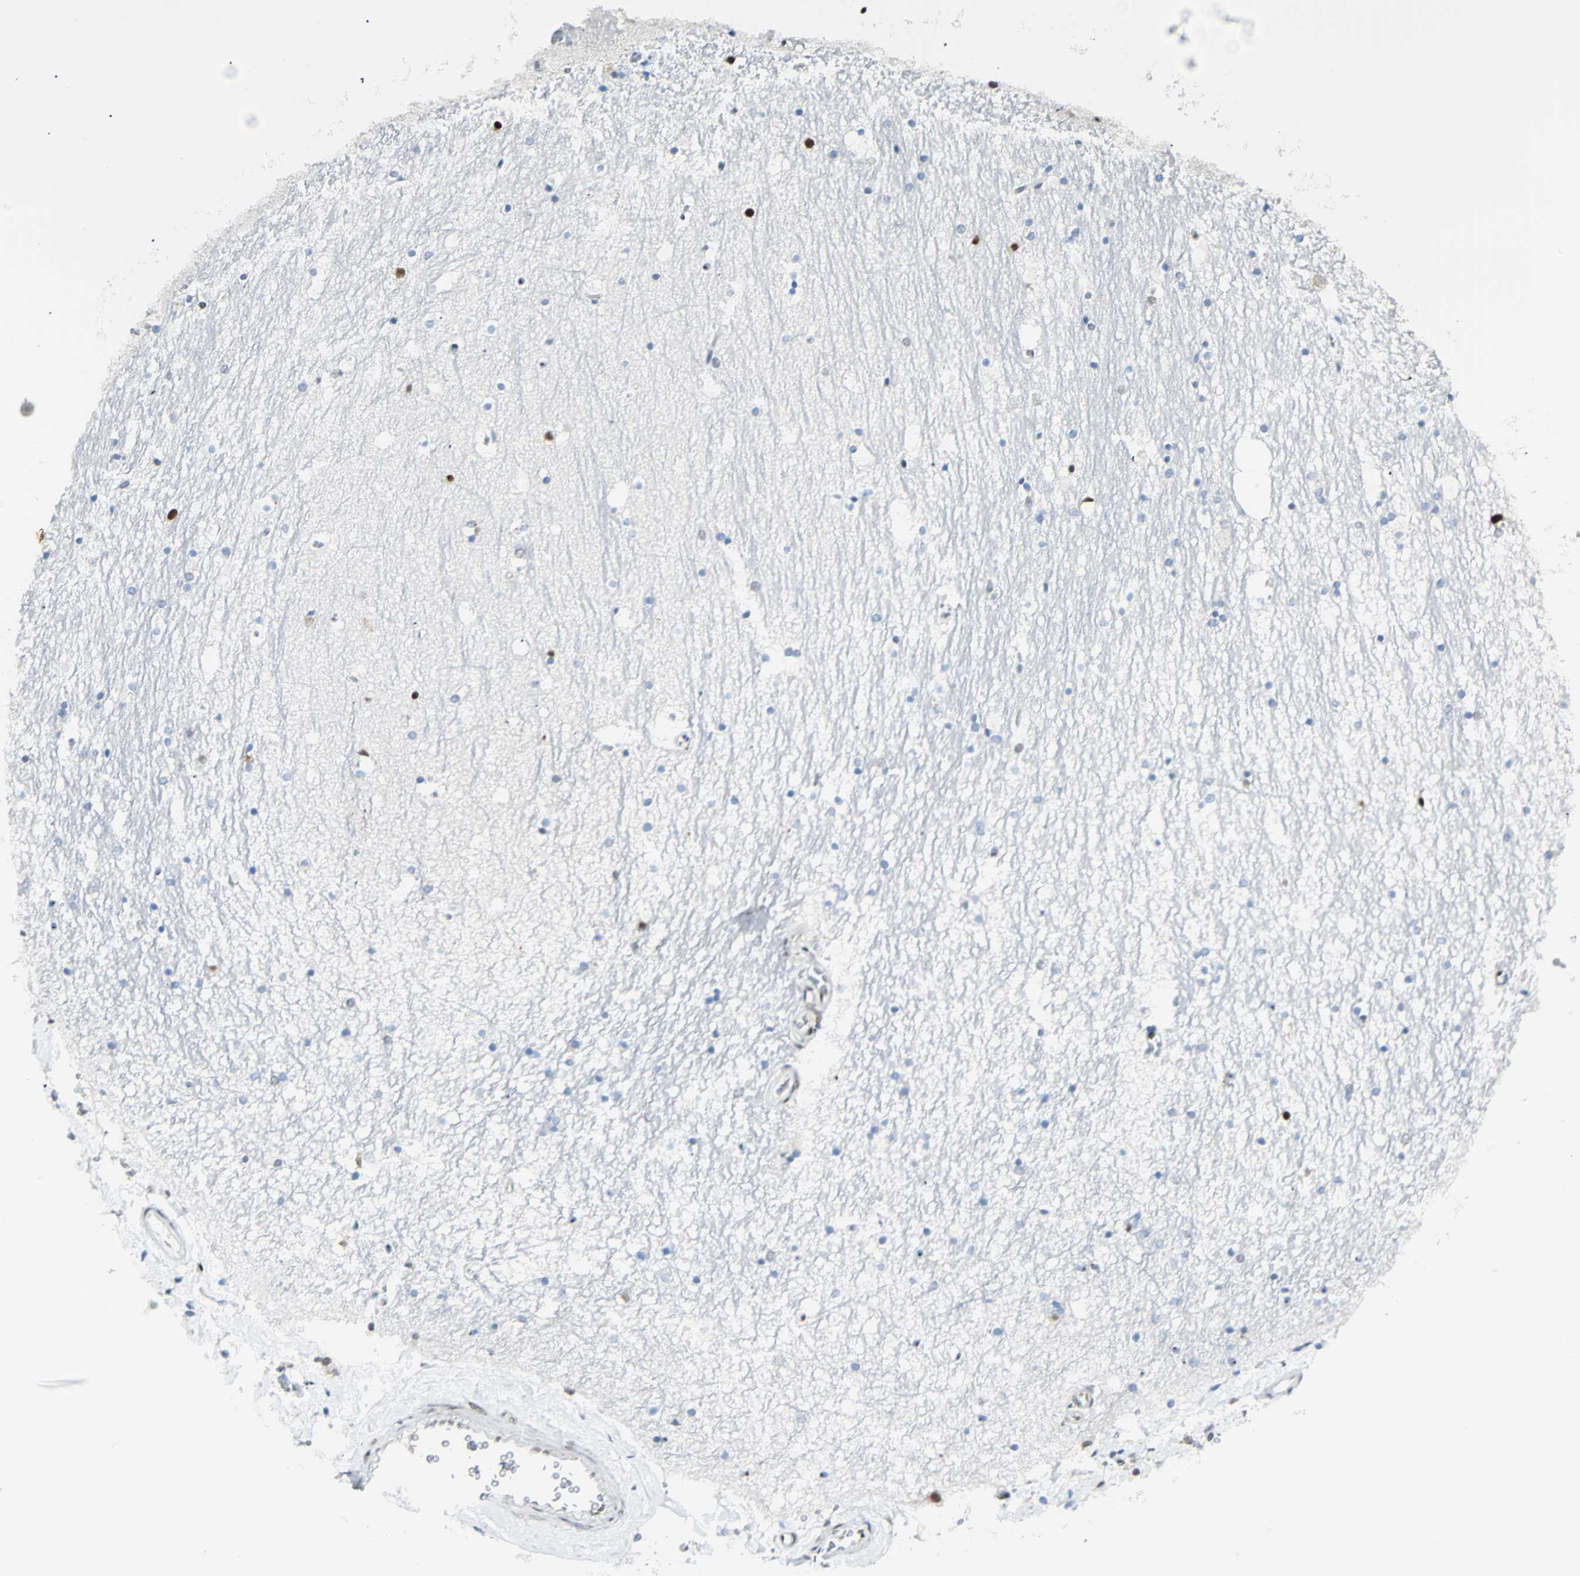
{"staining": {"intensity": "negative", "quantity": "none", "location": "none"}, "tissue": "hippocampus", "cell_type": "Glial cells", "image_type": "normal", "snomed": [{"axis": "morphology", "description": "Normal tissue, NOS"}, {"axis": "topography", "description": "Hippocampus"}], "caption": "Protein analysis of benign hippocampus exhibits no significant positivity in glial cells. (Brightfield microscopy of DAB (3,3'-diaminobenzidine) IHC at high magnification).", "gene": "NELFE", "patient": {"sex": "male", "age": 45}}